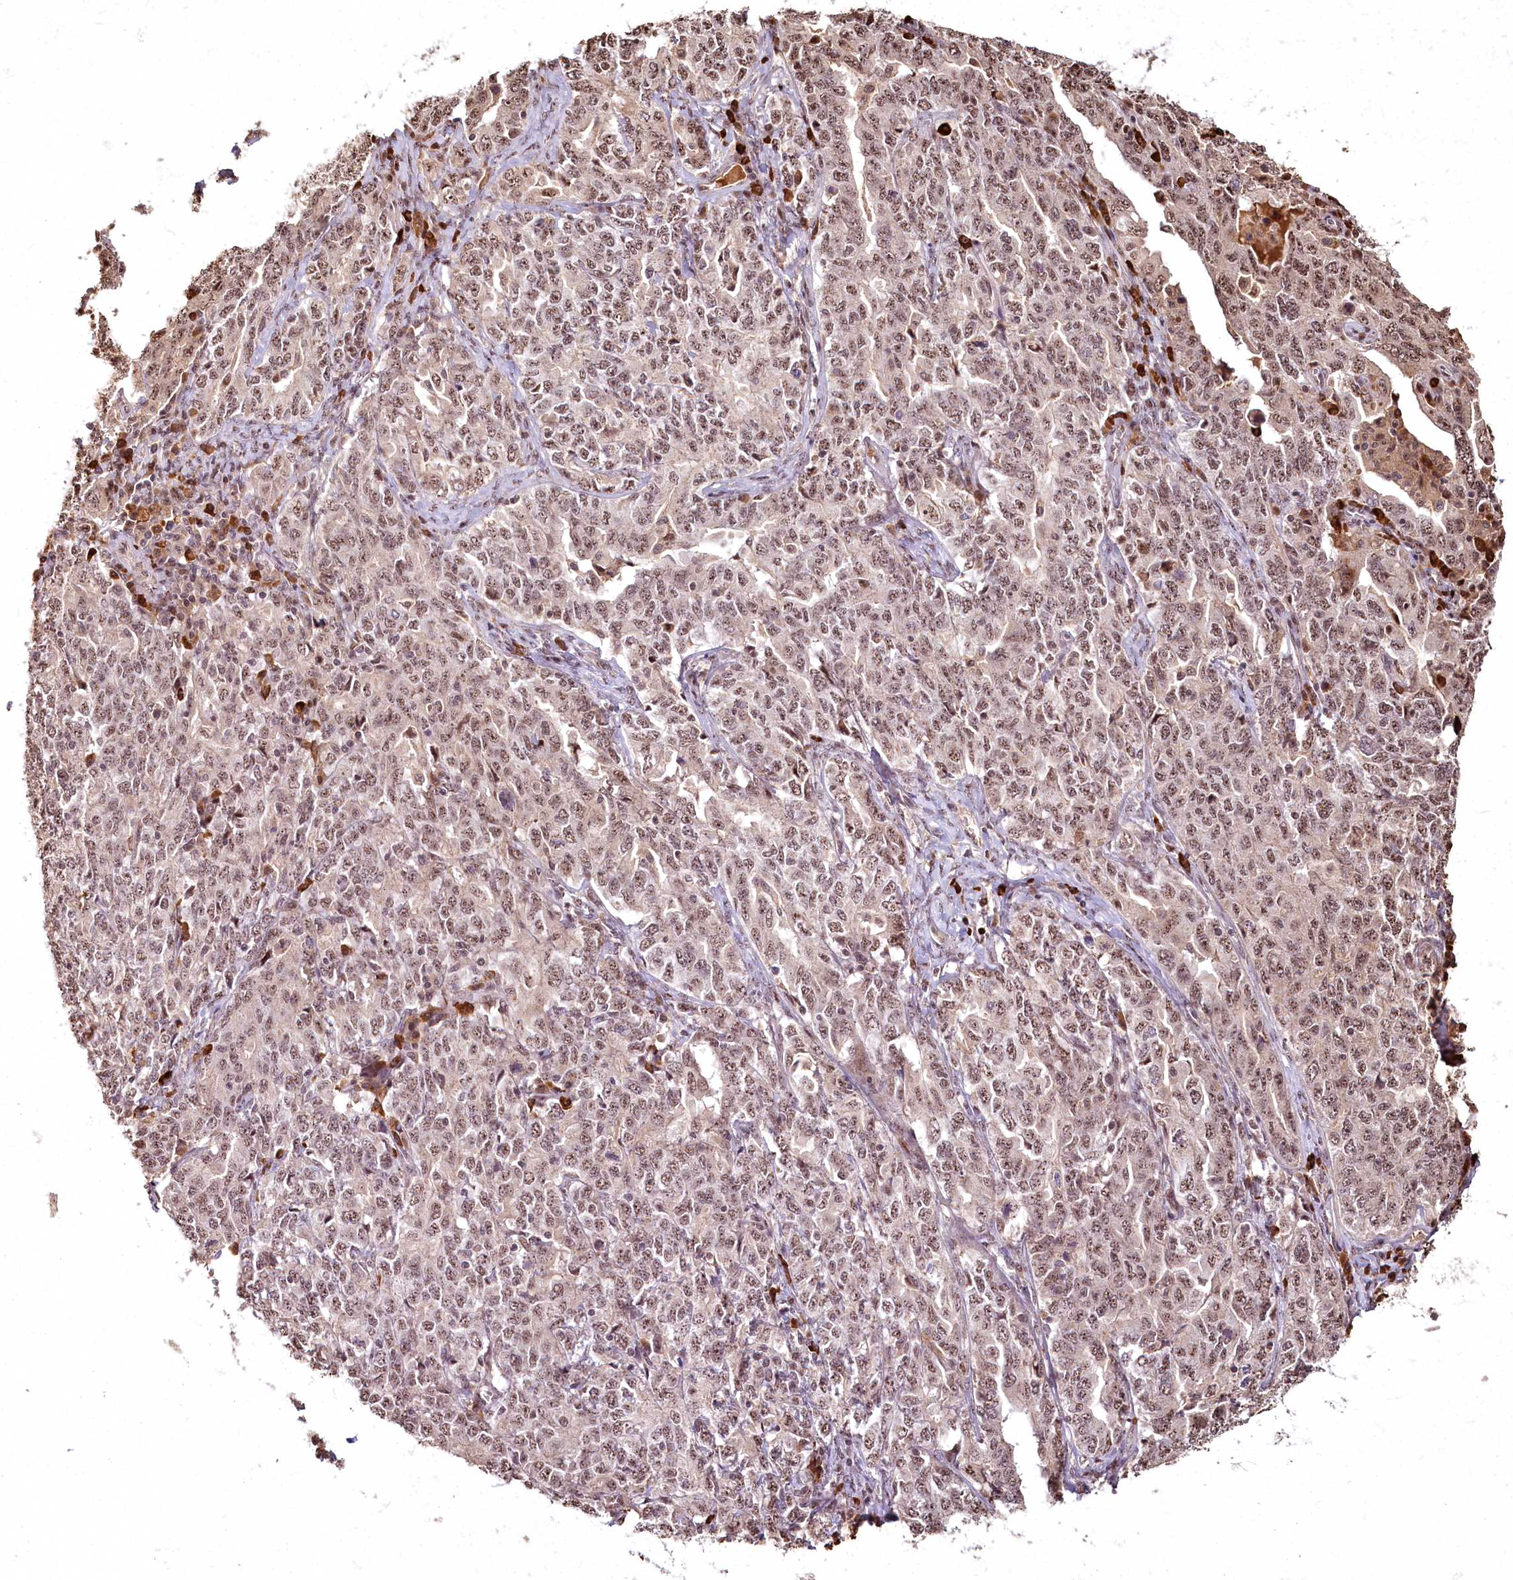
{"staining": {"intensity": "weak", "quantity": ">75%", "location": "nuclear"}, "tissue": "ovarian cancer", "cell_type": "Tumor cells", "image_type": "cancer", "snomed": [{"axis": "morphology", "description": "Carcinoma, endometroid"}, {"axis": "topography", "description": "Ovary"}], "caption": "IHC micrograph of human ovarian endometroid carcinoma stained for a protein (brown), which displays low levels of weak nuclear positivity in approximately >75% of tumor cells.", "gene": "PYROXD1", "patient": {"sex": "female", "age": 62}}